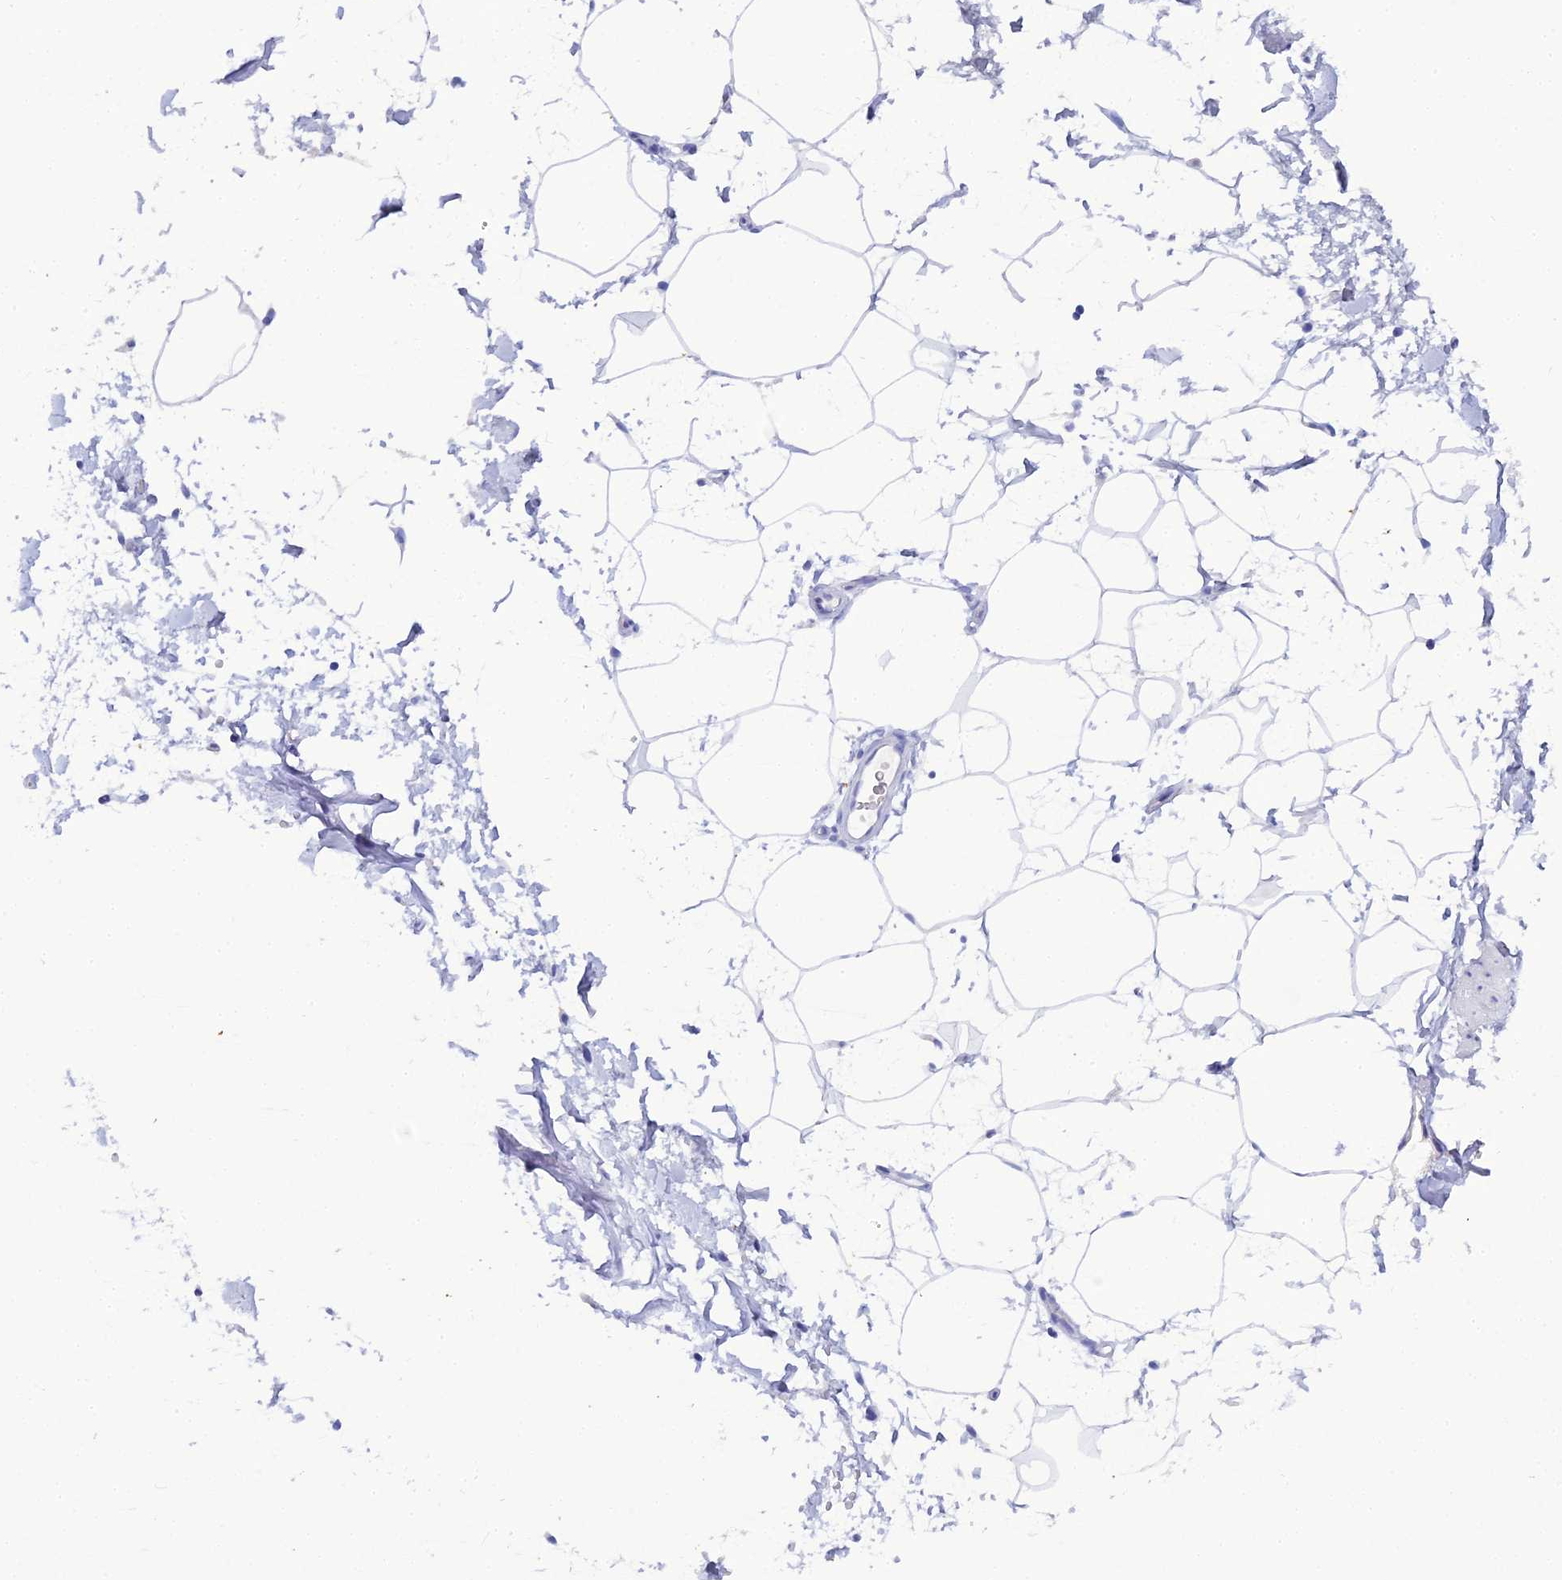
{"staining": {"intensity": "negative", "quantity": "none", "location": "none"}, "tissue": "adipose tissue", "cell_type": "Adipocytes", "image_type": "normal", "snomed": [{"axis": "morphology", "description": "Normal tissue, NOS"}, {"axis": "topography", "description": "Soft tissue"}, {"axis": "topography", "description": "Adipose tissue"}, {"axis": "topography", "description": "Vascular tissue"}, {"axis": "topography", "description": "Peripheral nerve tissue"}], "caption": "This is a image of IHC staining of normal adipose tissue, which shows no positivity in adipocytes. (Brightfield microscopy of DAB immunohistochemistry (IHC) at high magnification).", "gene": "CELA3A", "patient": {"sex": "male", "age": 74}}